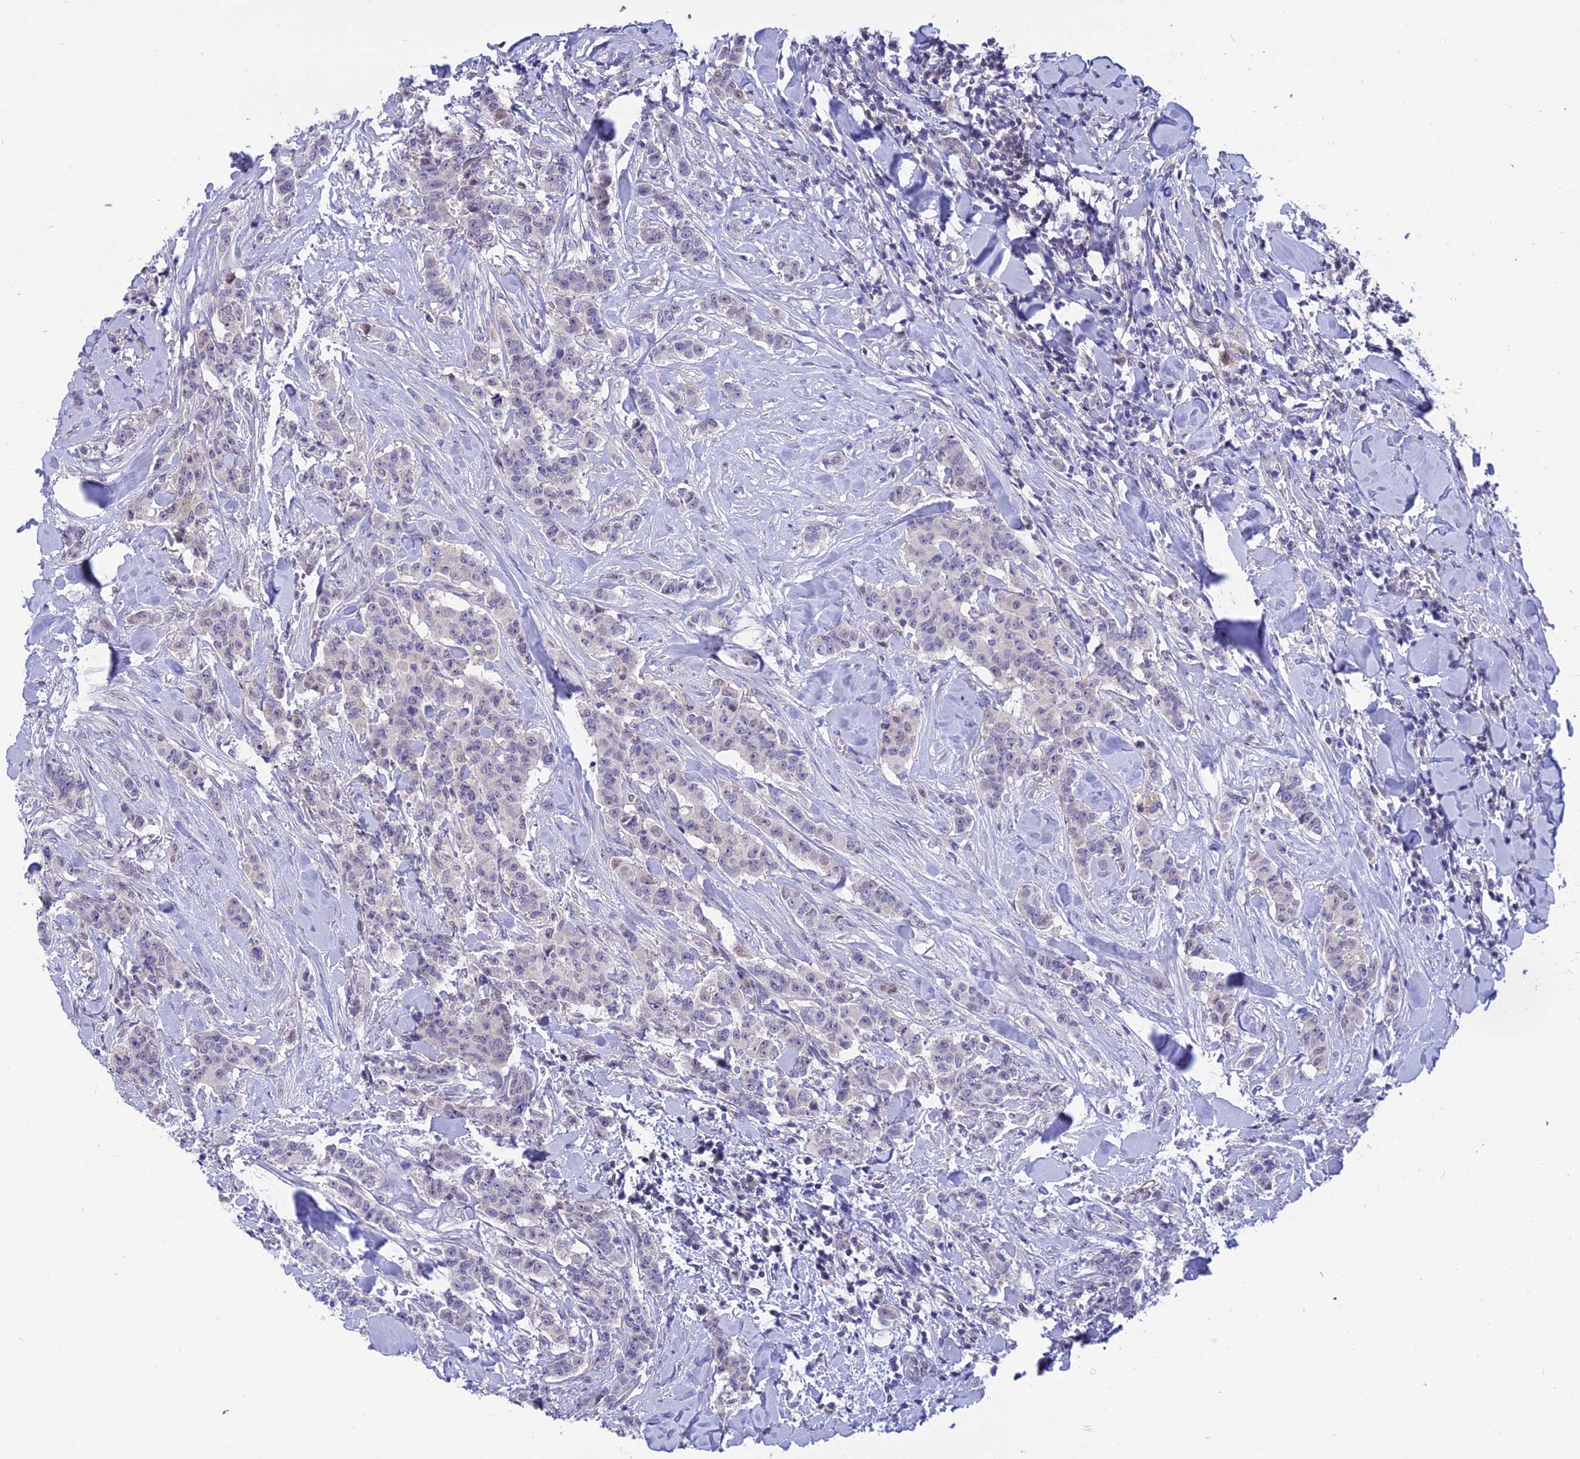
{"staining": {"intensity": "negative", "quantity": "none", "location": "none"}, "tissue": "breast cancer", "cell_type": "Tumor cells", "image_type": "cancer", "snomed": [{"axis": "morphology", "description": "Duct carcinoma"}, {"axis": "topography", "description": "Breast"}], "caption": "Tumor cells show no significant staining in intraductal carcinoma (breast). (IHC, brightfield microscopy, high magnification).", "gene": "KCTD14", "patient": {"sex": "female", "age": 40}}